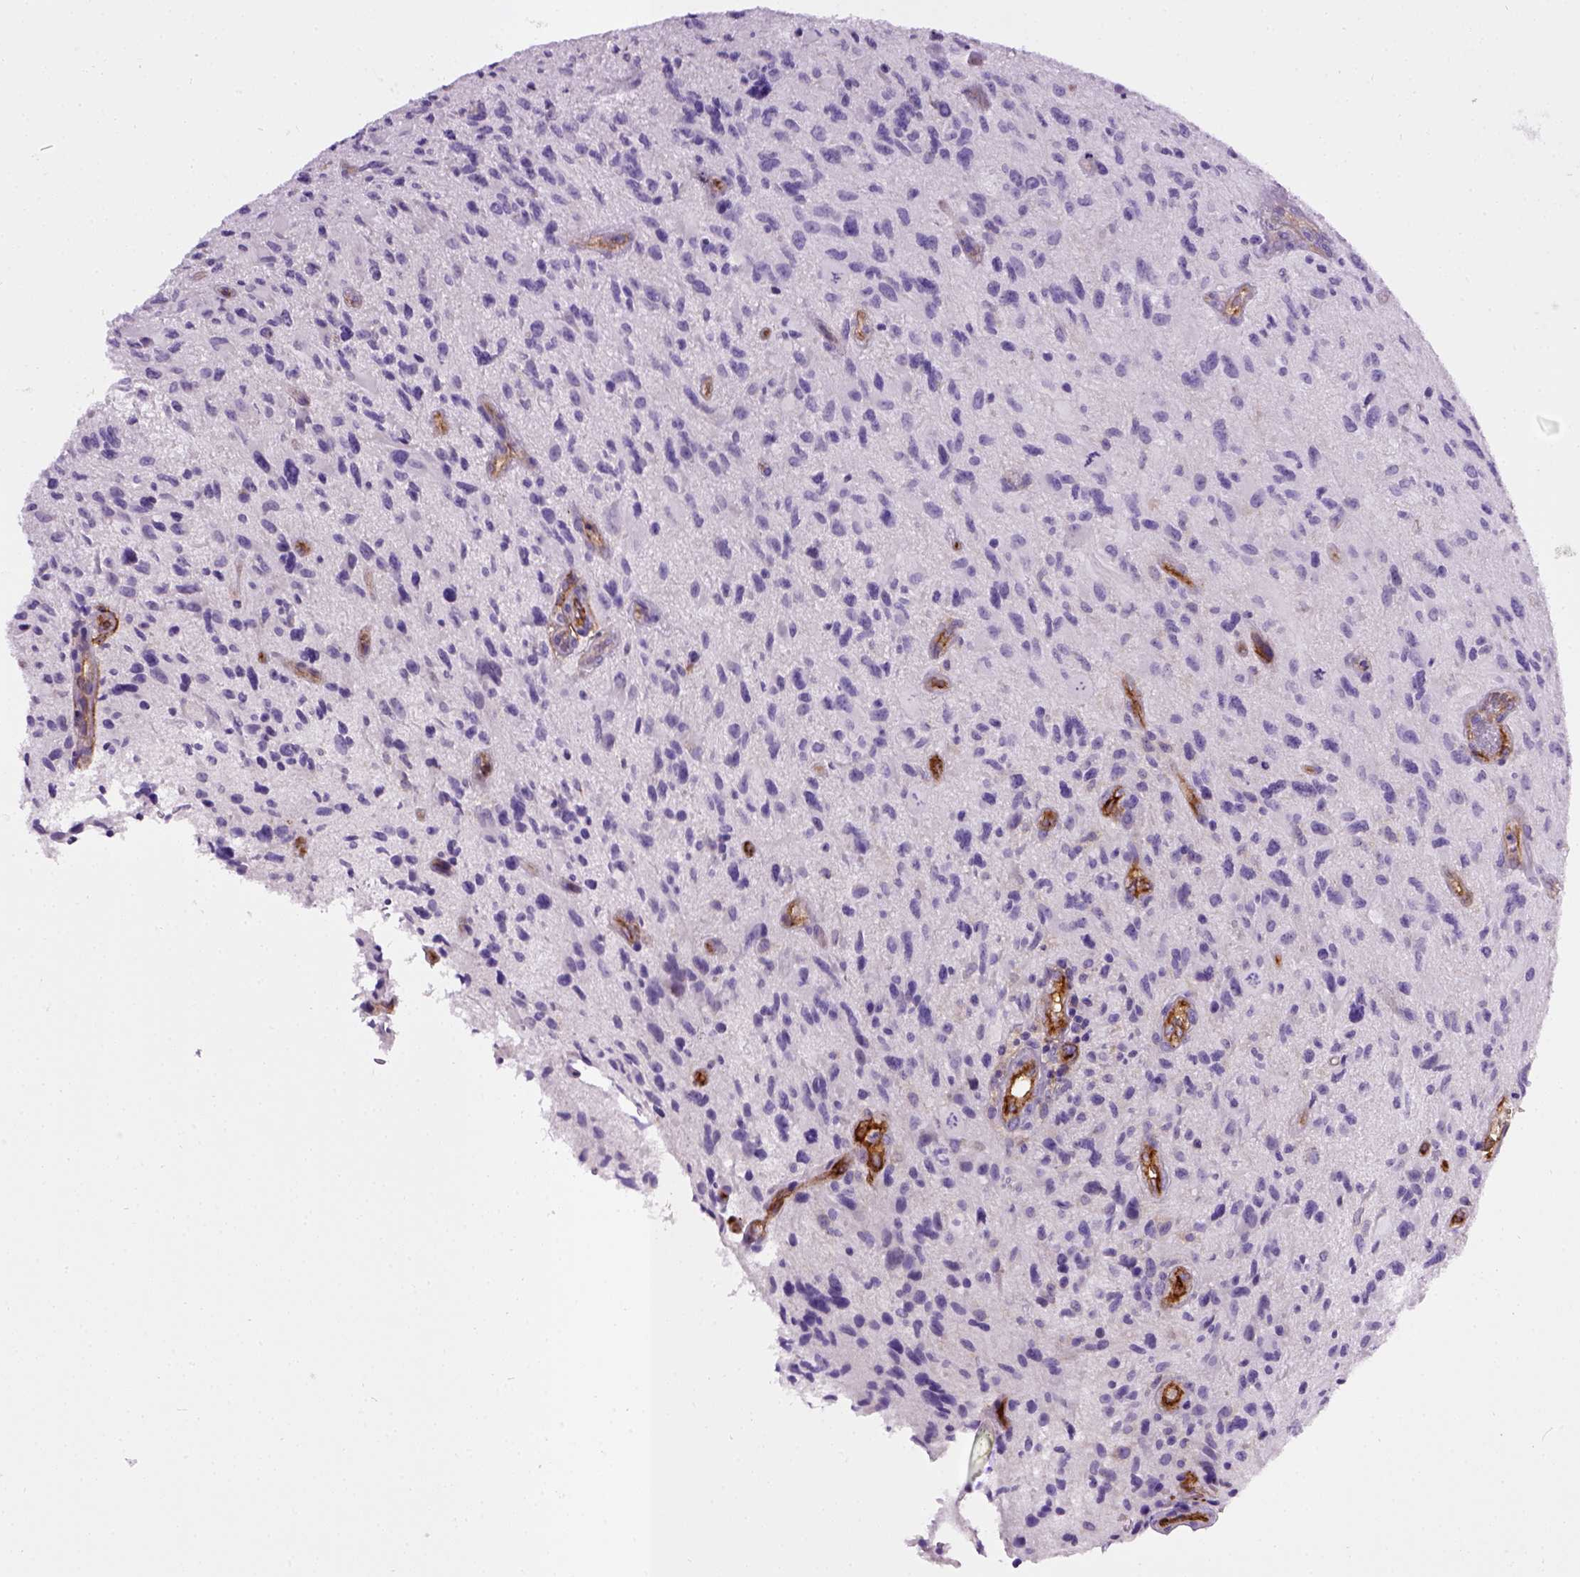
{"staining": {"intensity": "negative", "quantity": "none", "location": "none"}, "tissue": "glioma", "cell_type": "Tumor cells", "image_type": "cancer", "snomed": [{"axis": "morphology", "description": "Glioma, malignant, NOS"}, {"axis": "morphology", "description": "Glioma, malignant, High grade"}, {"axis": "topography", "description": "Brain"}], "caption": "Immunohistochemistry (IHC) histopathology image of malignant high-grade glioma stained for a protein (brown), which shows no expression in tumor cells.", "gene": "ENG", "patient": {"sex": "female", "age": 71}}